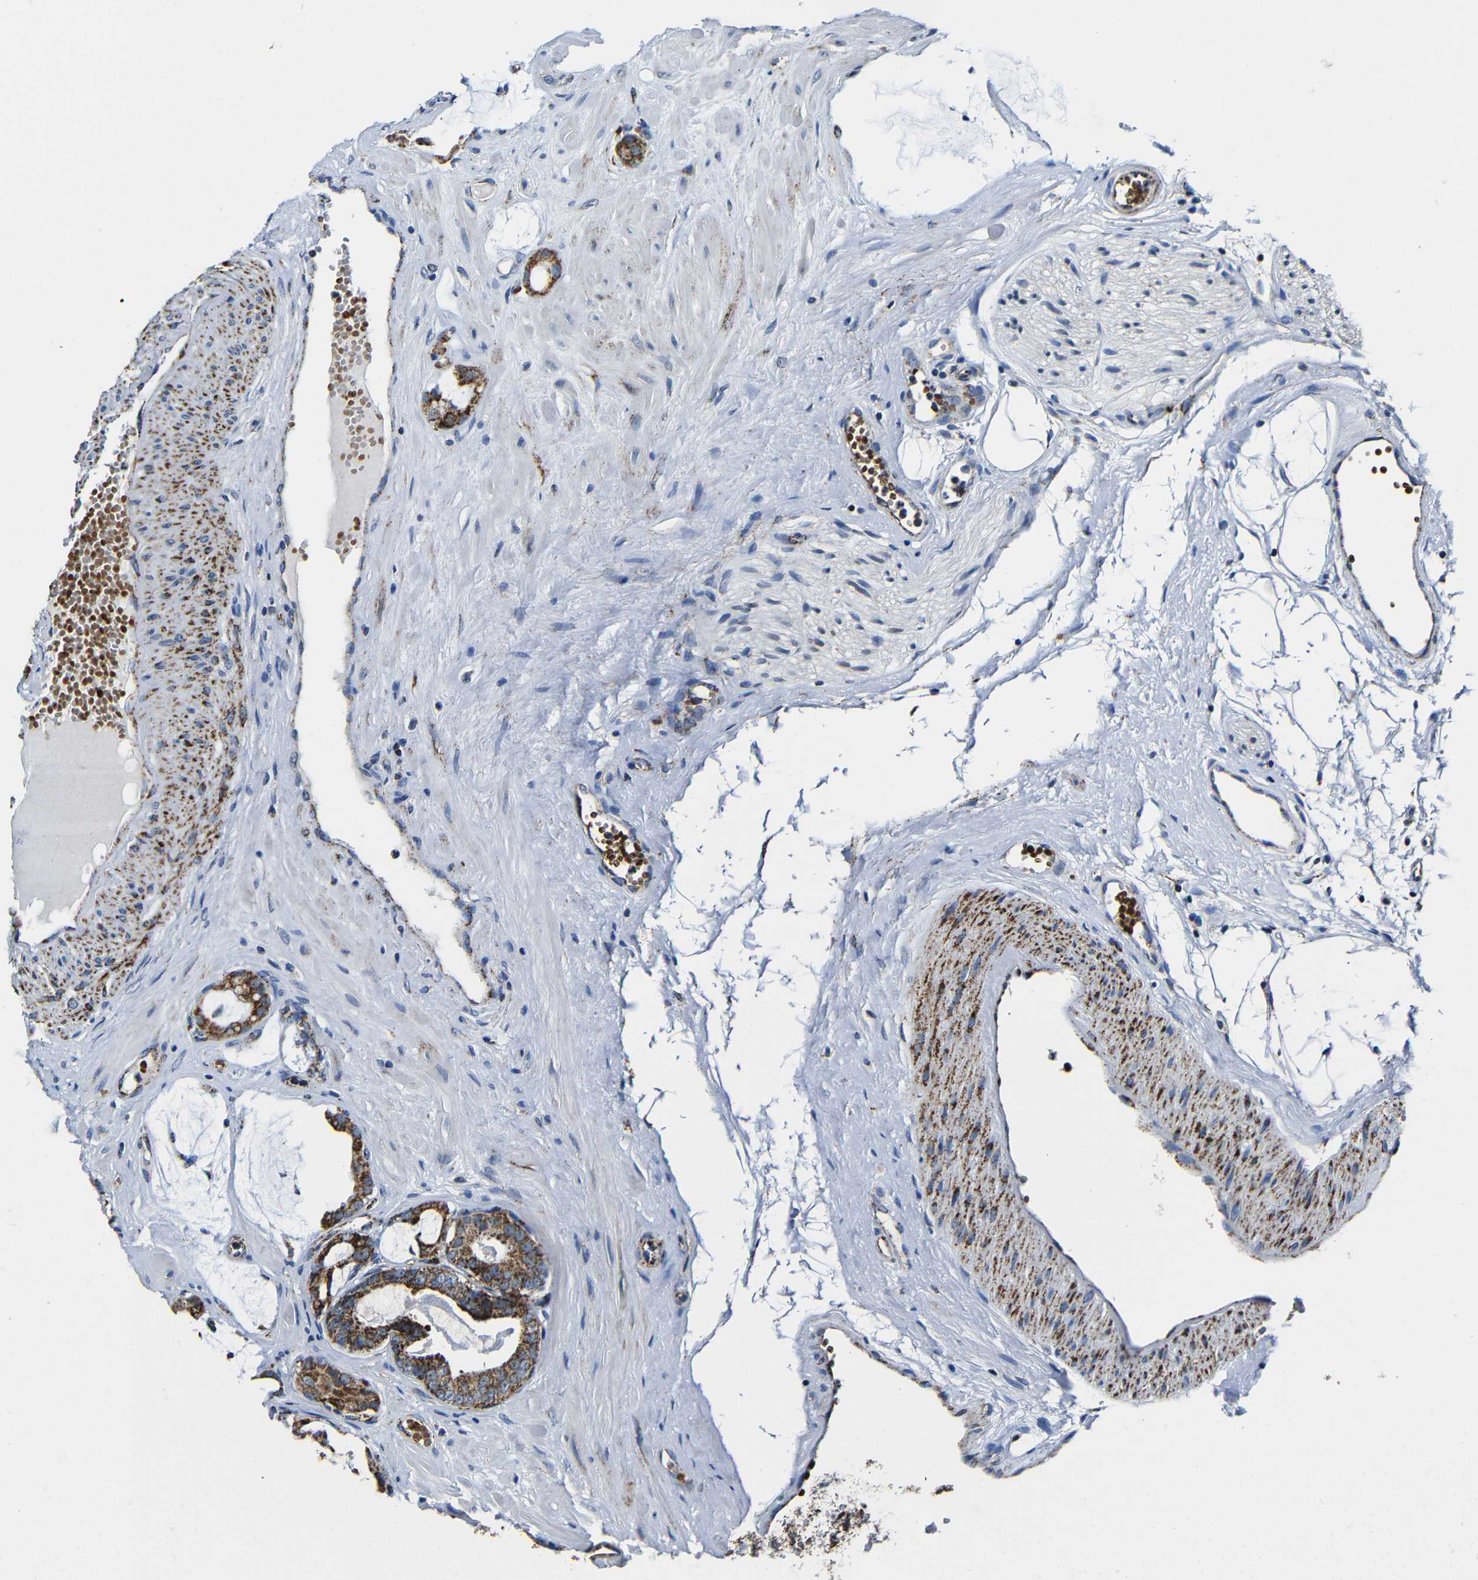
{"staining": {"intensity": "strong", "quantity": ">75%", "location": "cytoplasmic/membranous"}, "tissue": "prostate cancer", "cell_type": "Tumor cells", "image_type": "cancer", "snomed": [{"axis": "morphology", "description": "Adenocarcinoma, Low grade"}, {"axis": "topography", "description": "Prostate"}], "caption": "Strong cytoplasmic/membranous protein positivity is identified in about >75% of tumor cells in prostate low-grade adenocarcinoma. The protein is shown in brown color, while the nuclei are stained blue.", "gene": "CA5B", "patient": {"sex": "male", "age": 53}}